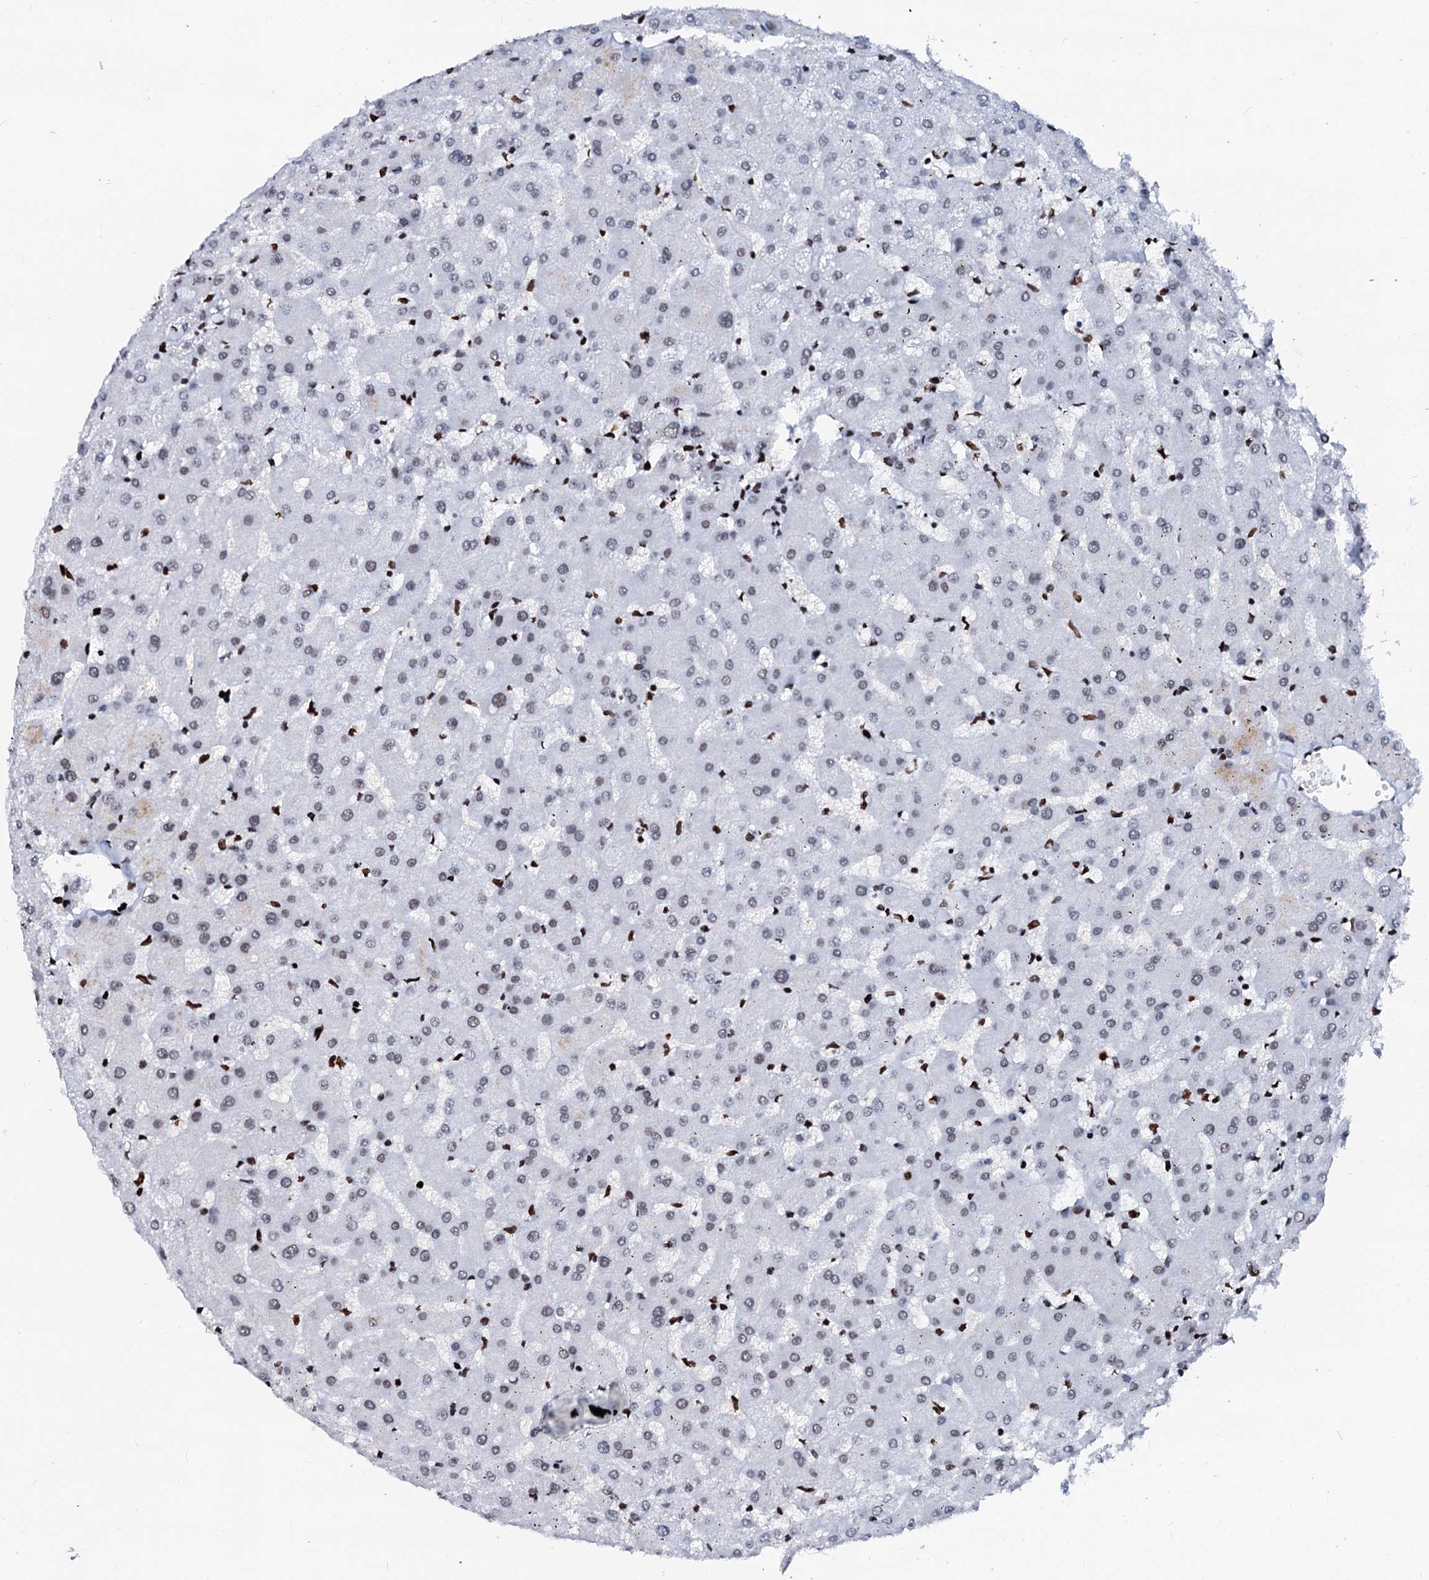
{"staining": {"intensity": "moderate", "quantity": "25%-75%", "location": "nuclear"}, "tissue": "liver", "cell_type": "Cholangiocytes", "image_type": "normal", "snomed": [{"axis": "morphology", "description": "Normal tissue, NOS"}, {"axis": "topography", "description": "Liver"}], "caption": "Immunohistochemical staining of benign liver displays moderate nuclear protein positivity in about 25%-75% of cholangiocytes. (brown staining indicates protein expression, while blue staining denotes nuclei).", "gene": "RALY", "patient": {"sex": "female", "age": 63}}